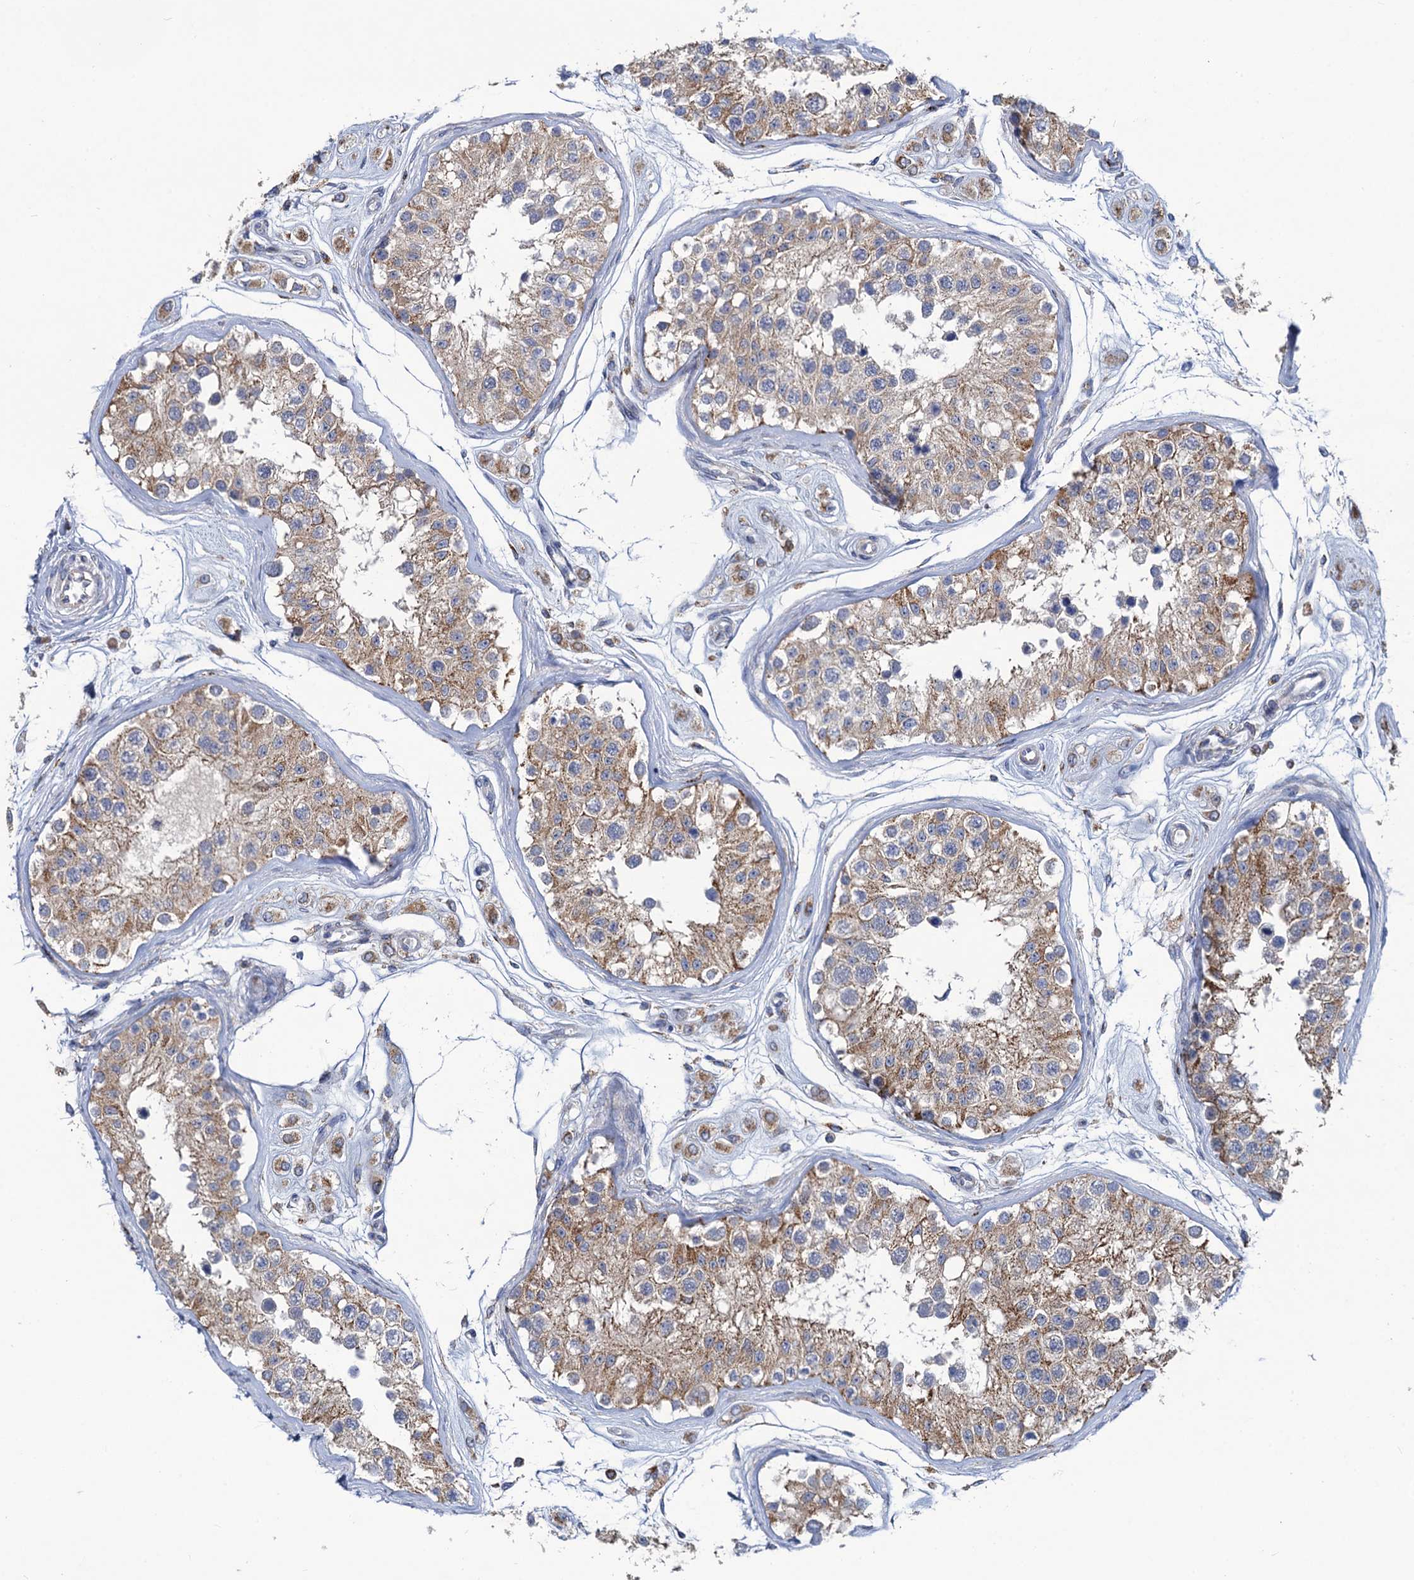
{"staining": {"intensity": "moderate", "quantity": "25%-75%", "location": "cytoplasmic/membranous"}, "tissue": "testis", "cell_type": "Cells in seminiferous ducts", "image_type": "normal", "snomed": [{"axis": "morphology", "description": "Normal tissue, NOS"}, {"axis": "morphology", "description": "Adenocarcinoma, metastatic, NOS"}, {"axis": "topography", "description": "Testis"}], "caption": "Protein analysis of benign testis exhibits moderate cytoplasmic/membranous staining in about 25%-75% of cells in seminiferous ducts. Ihc stains the protein in brown and the nuclei are stained blue.", "gene": "ANKS3", "patient": {"sex": "male", "age": 26}}